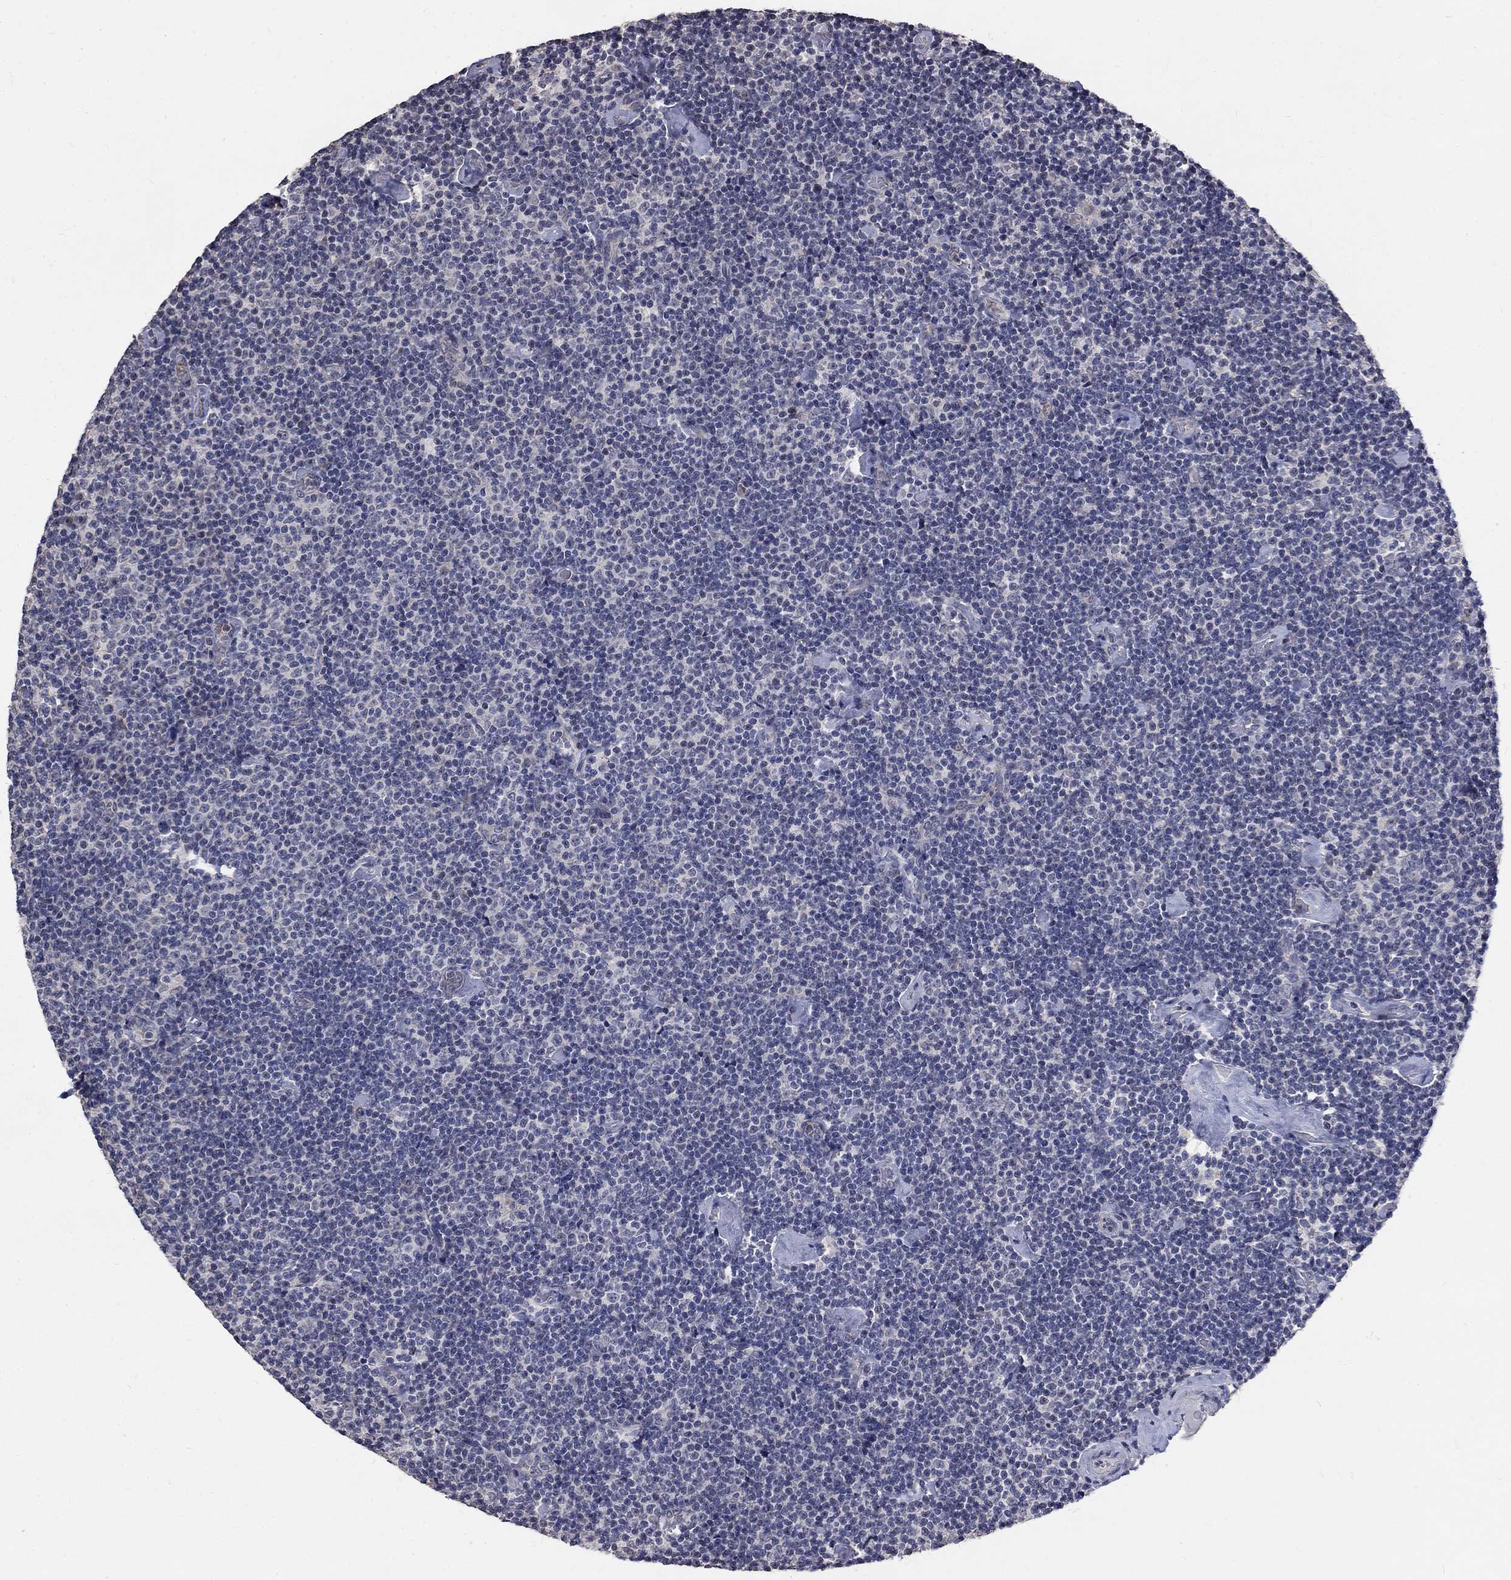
{"staining": {"intensity": "negative", "quantity": "none", "location": "none"}, "tissue": "lymphoma", "cell_type": "Tumor cells", "image_type": "cancer", "snomed": [{"axis": "morphology", "description": "Malignant lymphoma, non-Hodgkin's type, Low grade"}, {"axis": "topography", "description": "Lymph node"}], "caption": "Tumor cells are negative for protein expression in human malignant lymphoma, non-Hodgkin's type (low-grade). (DAB (3,3'-diaminobenzidine) immunohistochemistry (IHC) visualized using brightfield microscopy, high magnification).", "gene": "CHST5", "patient": {"sex": "male", "age": 81}}